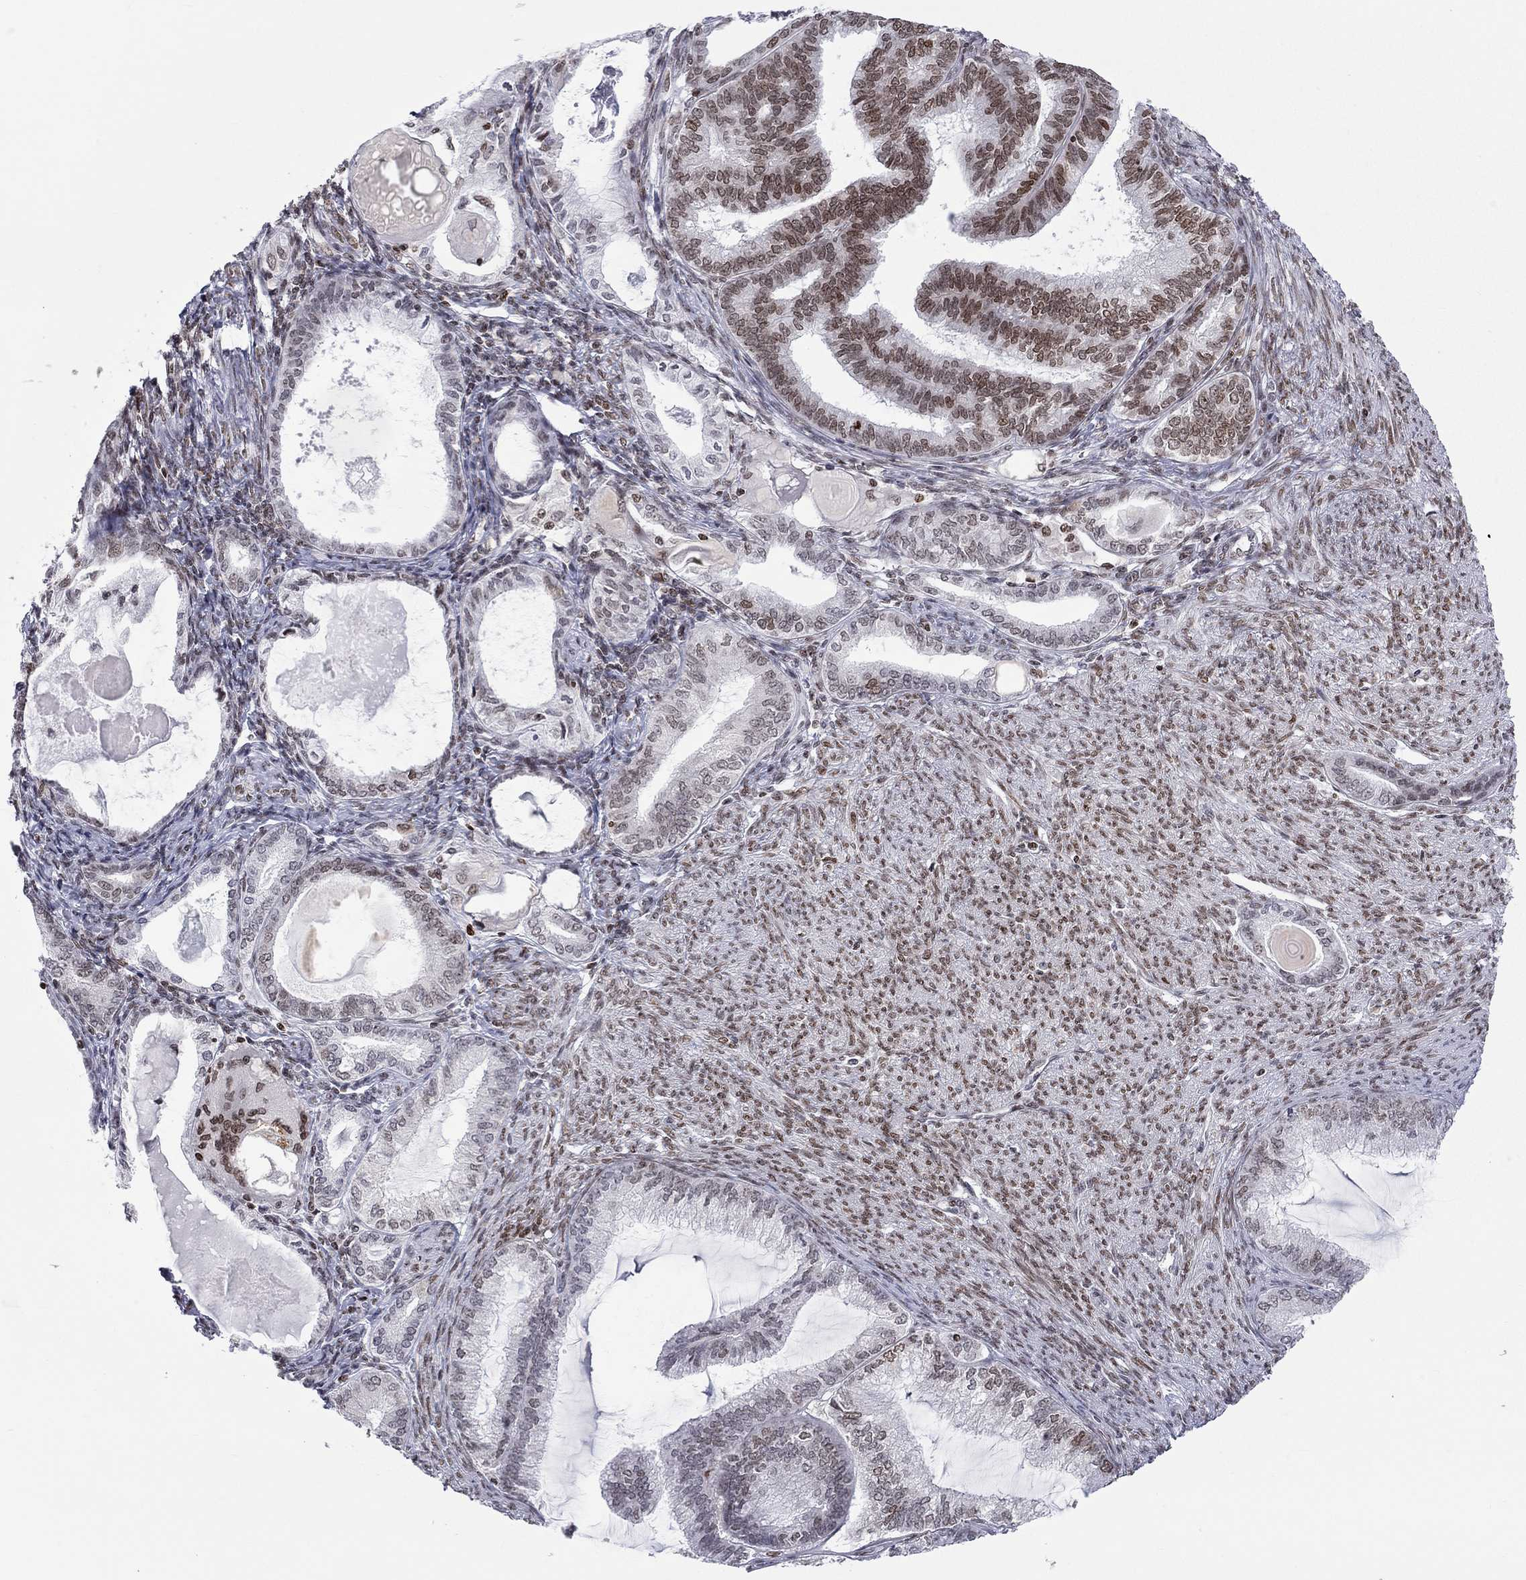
{"staining": {"intensity": "moderate", "quantity": "25%-75%", "location": "nuclear"}, "tissue": "endometrial cancer", "cell_type": "Tumor cells", "image_type": "cancer", "snomed": [{"axis": "morphology", "description": "Adenocarcinoma, NOS"}, {"axis": "topography", "description": "Endometrium"}], "caption": "Immunohistochemistry (IHC) (DAB (3,3'-diaminobenzidine)) staining of human endometrial cancer reveals moderate nuclear protein expression in approximately 25%-75% of tumor cells.", "gene": "H2AX", "patient": {"sex": "female", "age": 86}}